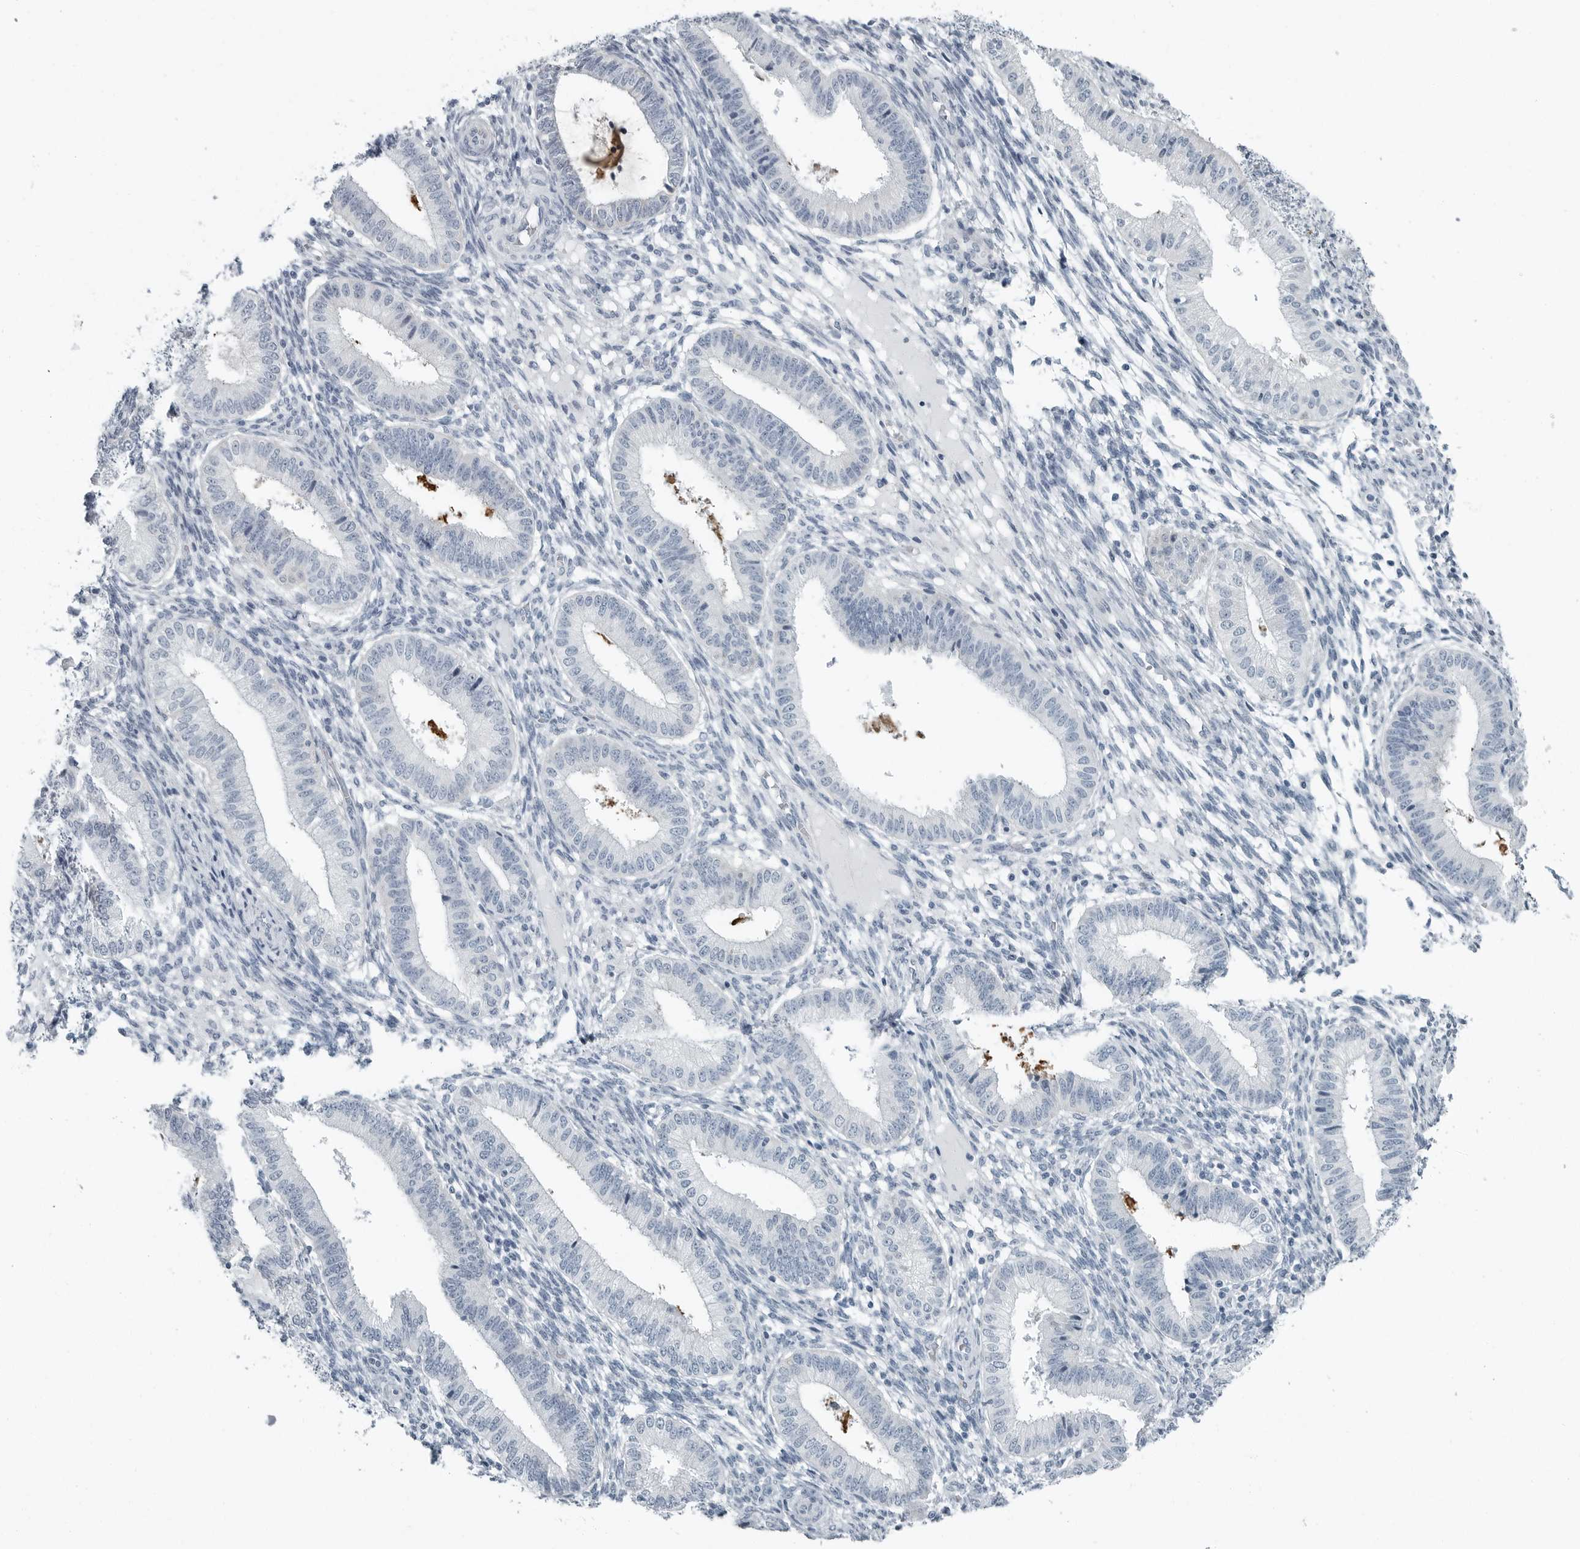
{"staining": {"intensity": "negative", "quantity": "none", "location": "none"}, "tissue": "endometrium", "cell_type": "Cells in endometrial stroma", "image_type": "normal", "snomed": [{"axis": "morphology", "description": "Normal tissue, NOS"}, {"axis": "topography", "description": "Endometrium"}], "caption": "Immunohistochemistry (IHC) micrograph of unremarkable endometrium: human endometrium stained with DAB (3,3'-diaminobenzidine) demonstrates no significant protein expression in cells in endometrial stroma. (Stains: DAB immunohistochemistry with hematoxylin counter stain, Microscopy: brightfield microscopy at high magnification).", "gene": "ZPBP2", "patient": {"sex": "female", "age": 39}}